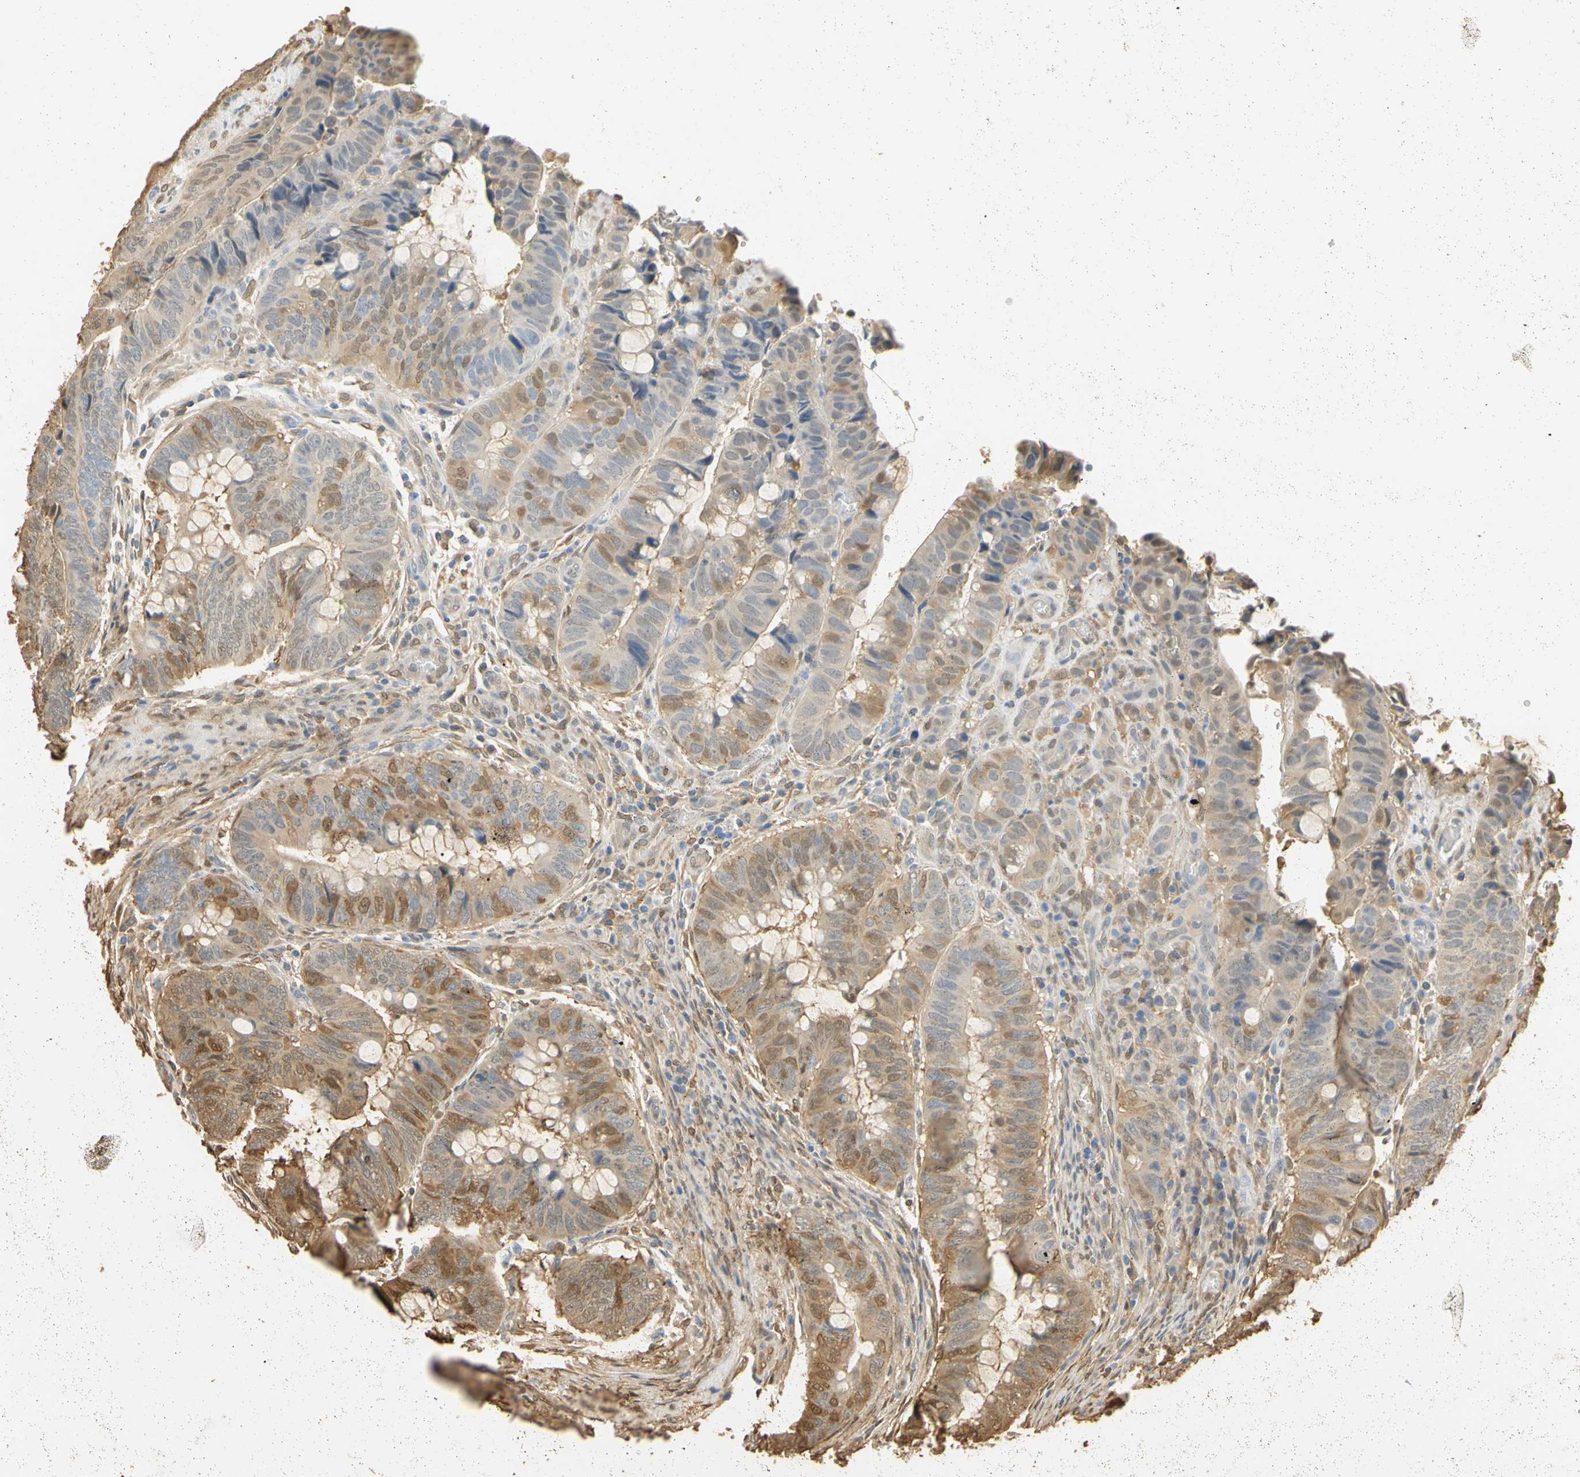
{"staining": {"intensity": "moderate", "quantity": ">75%", "location": "cytoplasmic/membranous,nuclear"}, "tissue": "colorectal cancer", "cell_type": "Tumor cells", "image_type": "cancer", "snomed": [{"axis": "morphology", "description": "Normal tissue, NOS"}, {"axis": "morphology", "description": "Adenocarcinoma, NOS"}, {"axis": "topography", "description": "Rectum"}, {"axis": "topography", "description": "Peripheral nerve tissue"}], "caption": "The micrograph shows staining of colorectal cancer (adenocarcinoma), revealing moderate cytoplasmic/membranous and nuclear protein staining (brown color) within tumor cells. (IHC, brightfield microscopy, high magnification).", "gene": "S100A6", "patient": {"sex": "male", "age": 92}}